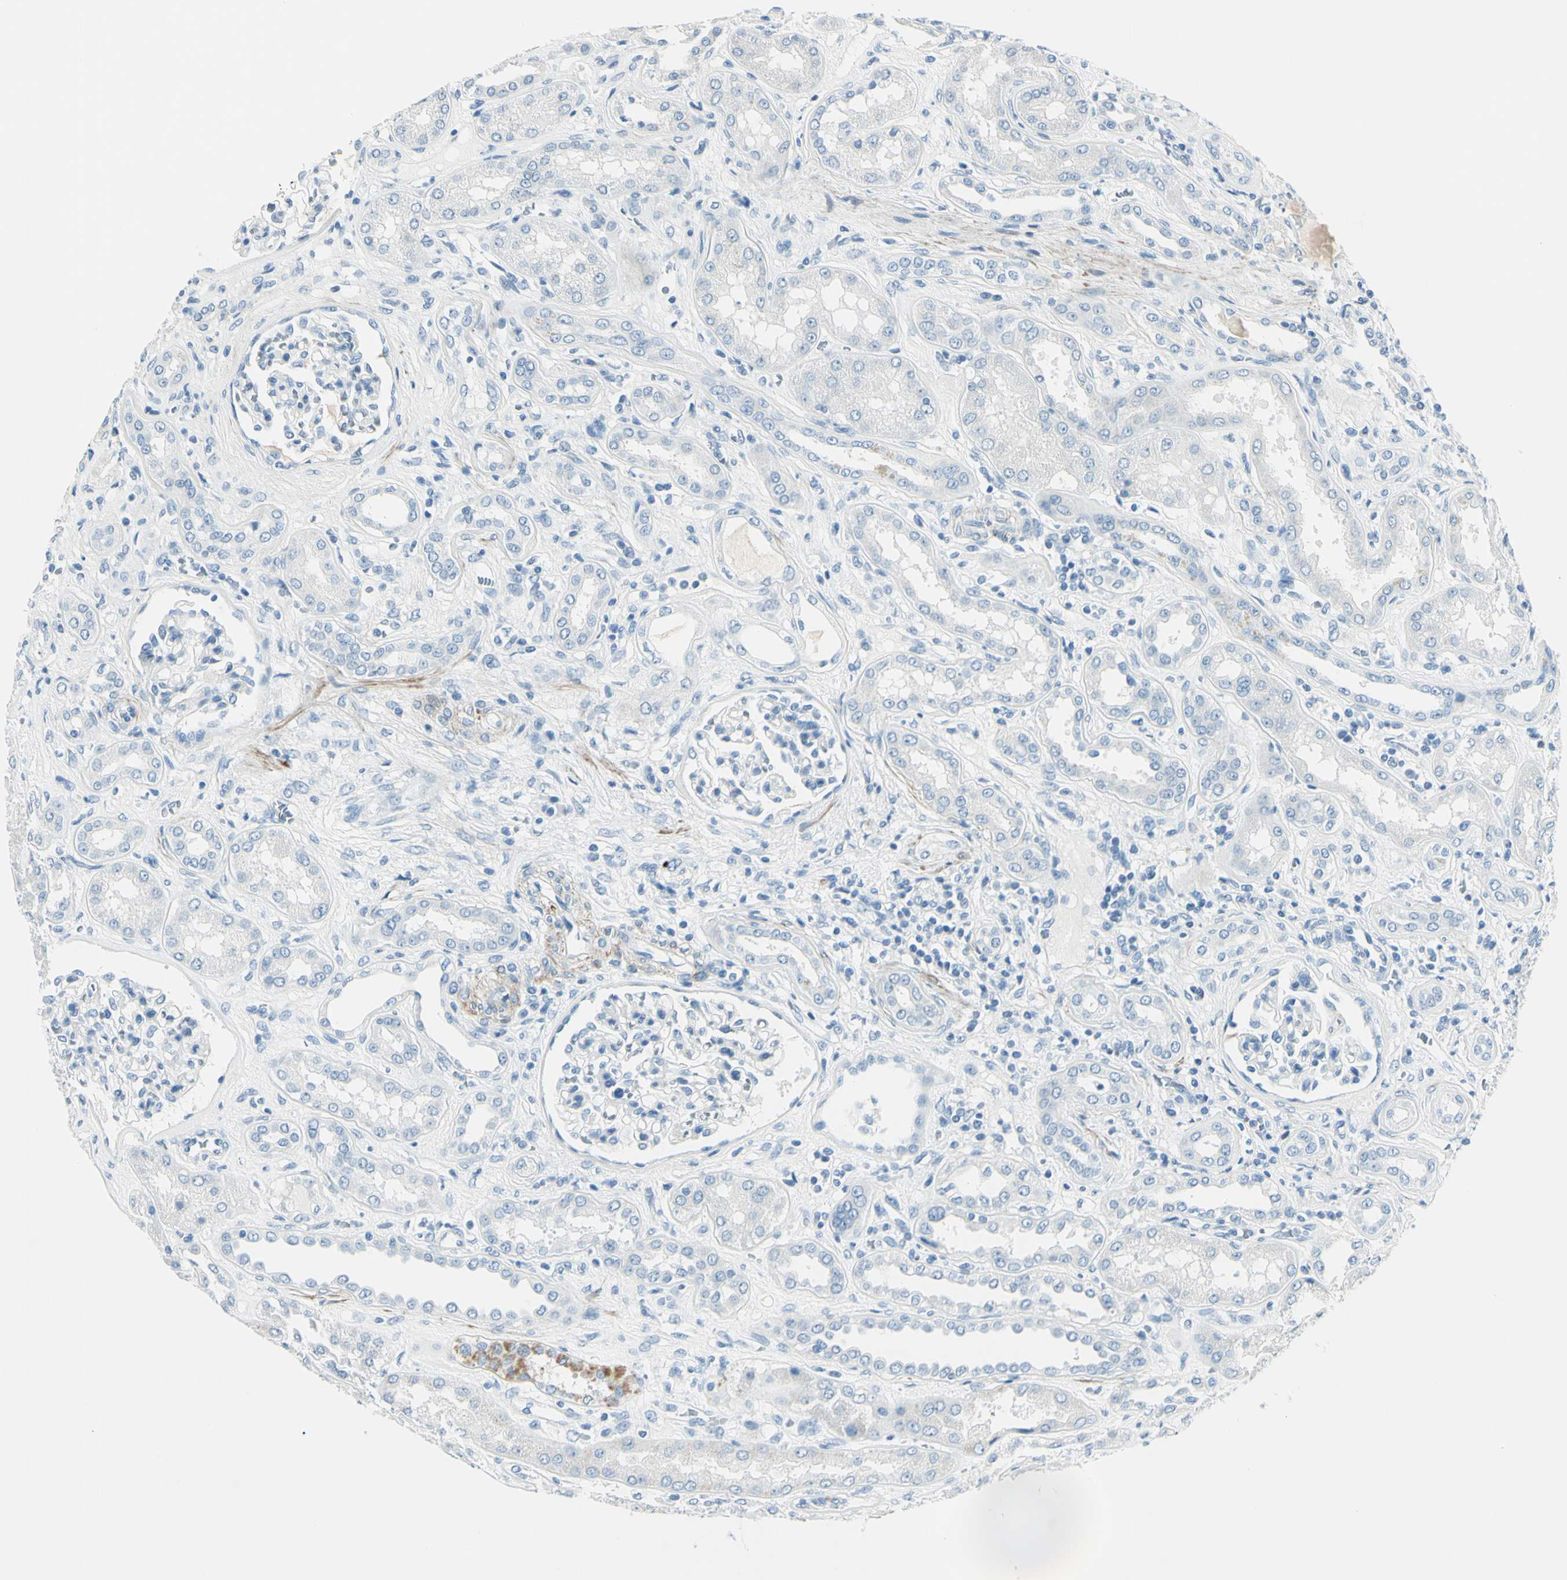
{"staining": {"intensity": "negative", "quantity": "none", "location": "none"}, "tissue": "kidney", "cell_type": "Cells in glomeruli", "image_type": "normal", "snomed": [{"axis": "morphology", "description": "Normal tissue, NOS"}, {"axis": "topography", "description": "Kidney"}], "caption": "Protein analysis of normal kidney demonstrates no significant positivity in cells in glomeruli. Nuclei are stained in blue.", "gene": "CDH15", "patient": {"sex": "male", "age": 59}}